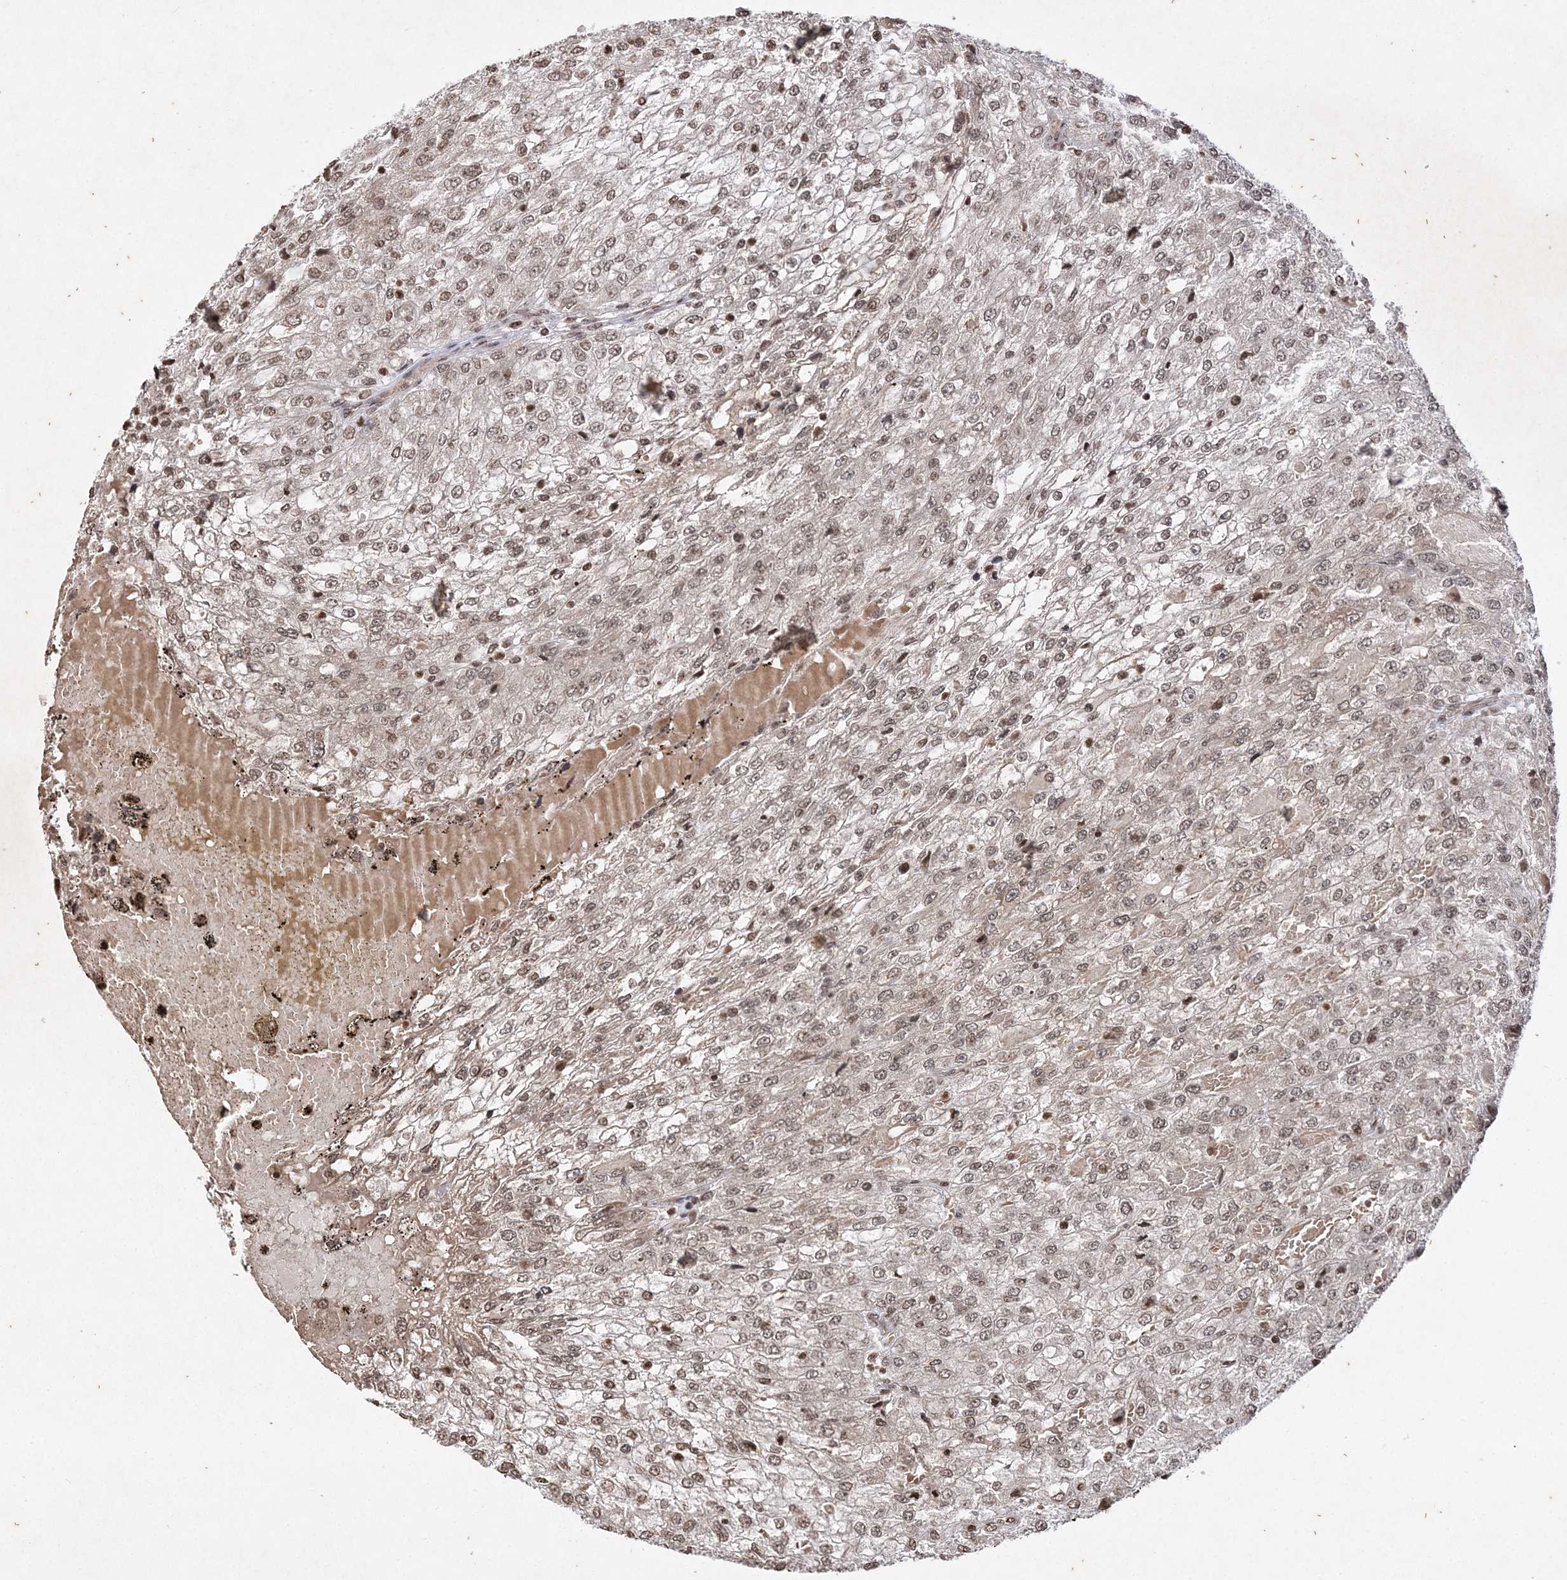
{"staining": {"intensity": "weak", "quantity": "25%-75%", "location": "nuclear"}, "tissue": "renal cancer", "cell_type": "Tumor cells", "image_type": "cancer", "snomed": [{"axis": "morphology", "description": "Adenocarcinoma, NOS"}, {"axis": "topography", "description": "Kidney"}], "caption": "Immunohistochemical staining of human renal cancer (adenocarcinoma) displays low levels of weak nuclear expression in approximately 25%-75% of tumor cells. (Stains: DAB in brown, nuclei in blue, Microscopy: brightfield microscopy at high magnification).", "gene": "NEDD9", "patient": {"sex": "female", "age": 54}}